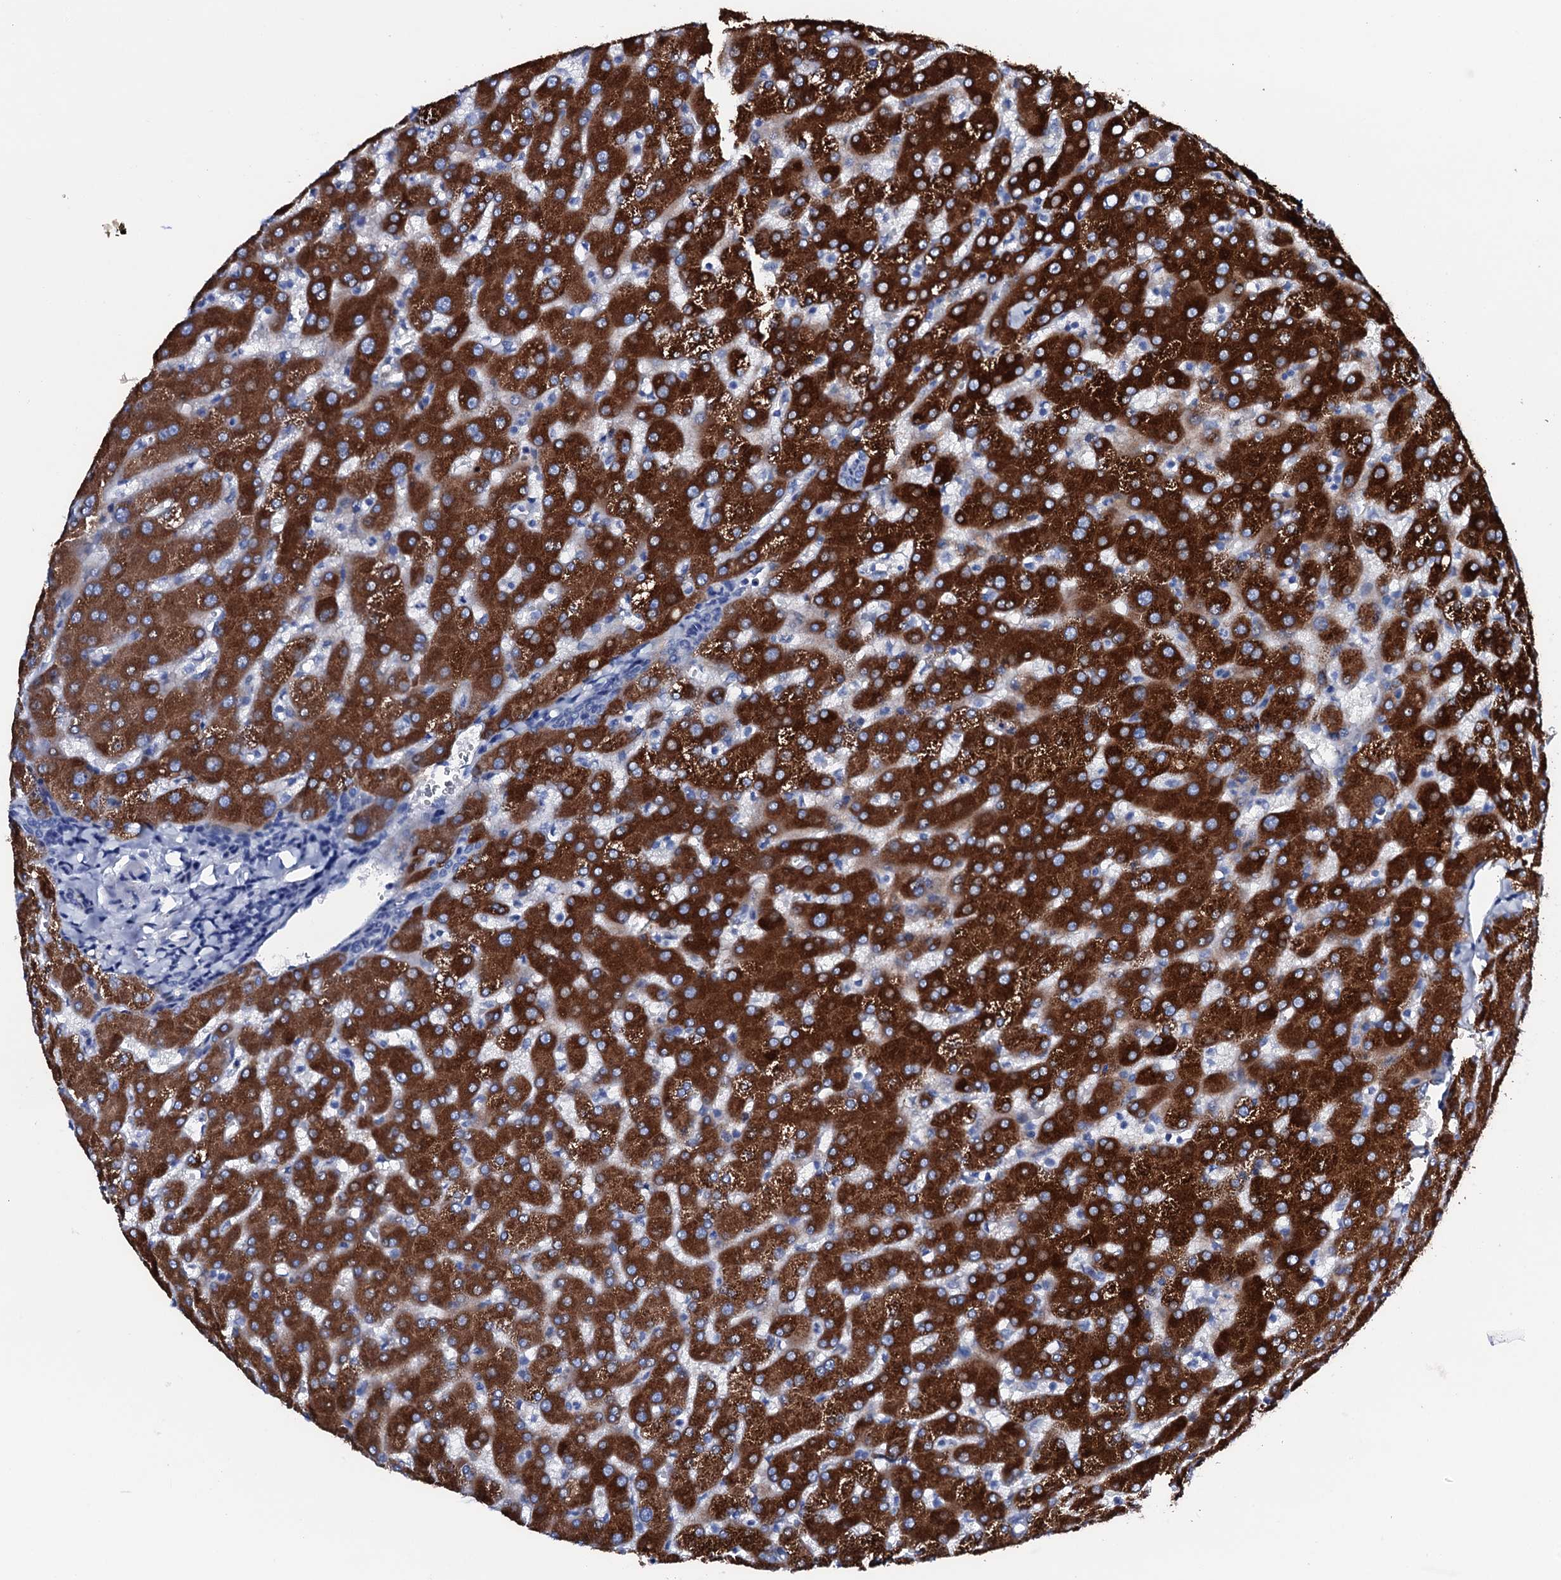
{"staining": {"intensity": "negative", "quantity": "none", "location": "none"}, "tissue": "liver", "cell_type": "Cholangiocytes", "image_type": "normal", "snomed": [{"axis": "morphology", "description": "Normal tissue, NOS"}, {"axis": "topography", "description": "Liver"}], "caption": "Immunohistochemical staining of unremarkable human liver displays no significant expression in cholangiocytes. (Brightfield microscopy of DAB immunohistochemistry (IHC) at high magnification).", "gene": "GYS2", "patient": {"sex": "female", "age": 63}}